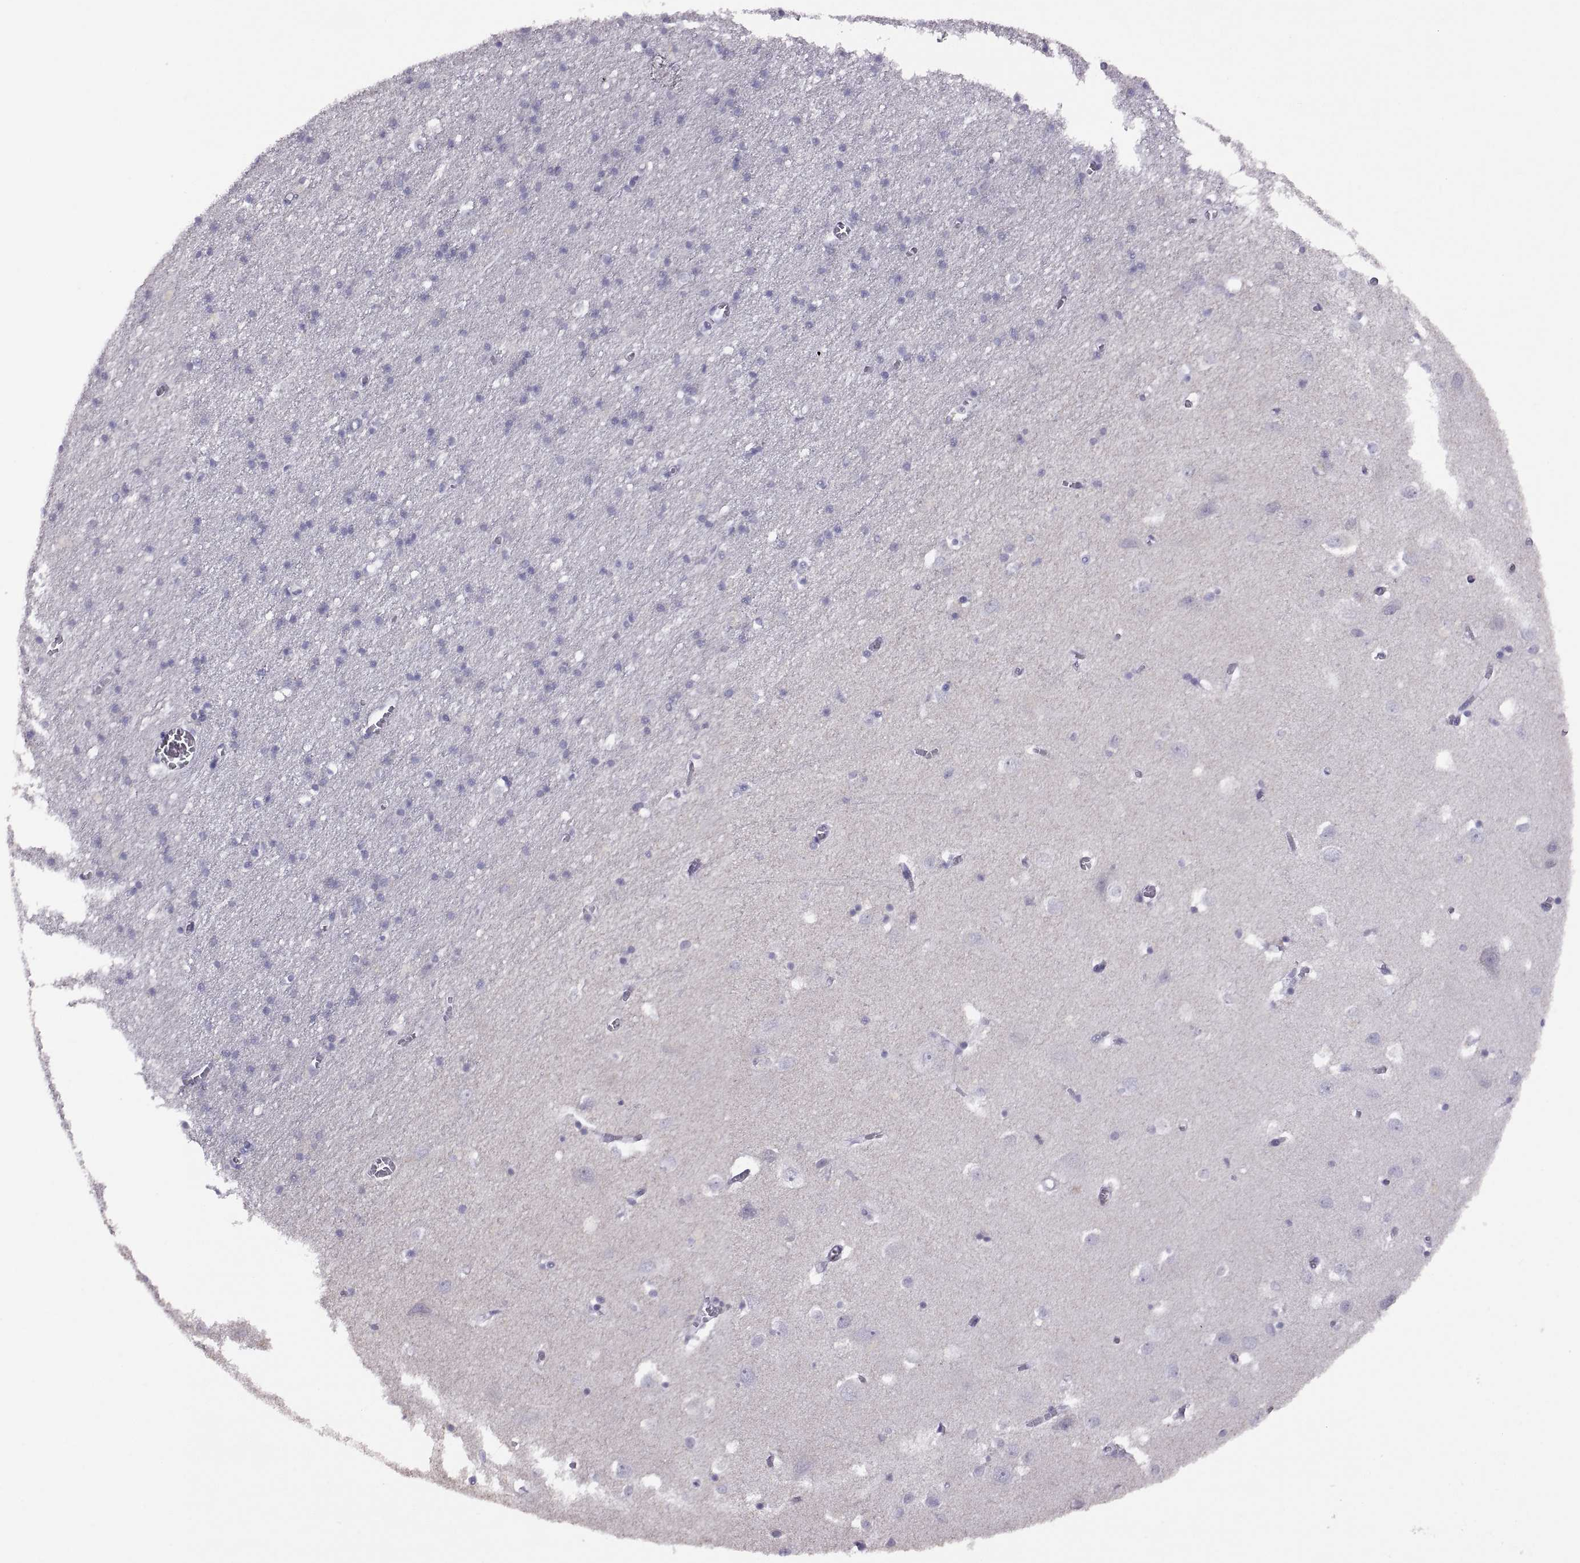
{"staining": {"intensity": "negative", "quantity": "none", "location": "none"}, "tissue": "cerebral cortex", "cell_type": "Endothelial cells", "image_type": "normal", "snomed": [{"axis": "morphology", "description": "Normal tissue, NOS"}, {"axis": "topography", "description": "Cerebral cortex"}], "caption": "High magnification brightfield microscopy of normal cerebral cortex stained with DAB (3,3'-diaminobenzidine) (brown) and counterstained with hematoxylin (blue): endothelial cells show no significant staining. (Stains: DAB (3,3'-diaminobenzidine) IHC with hematoxylin counter stain, Microscopy: brightfield microscopy at high magnification).", "gene": "TBX19", "patient": {"sex": "male", "age": 70}}